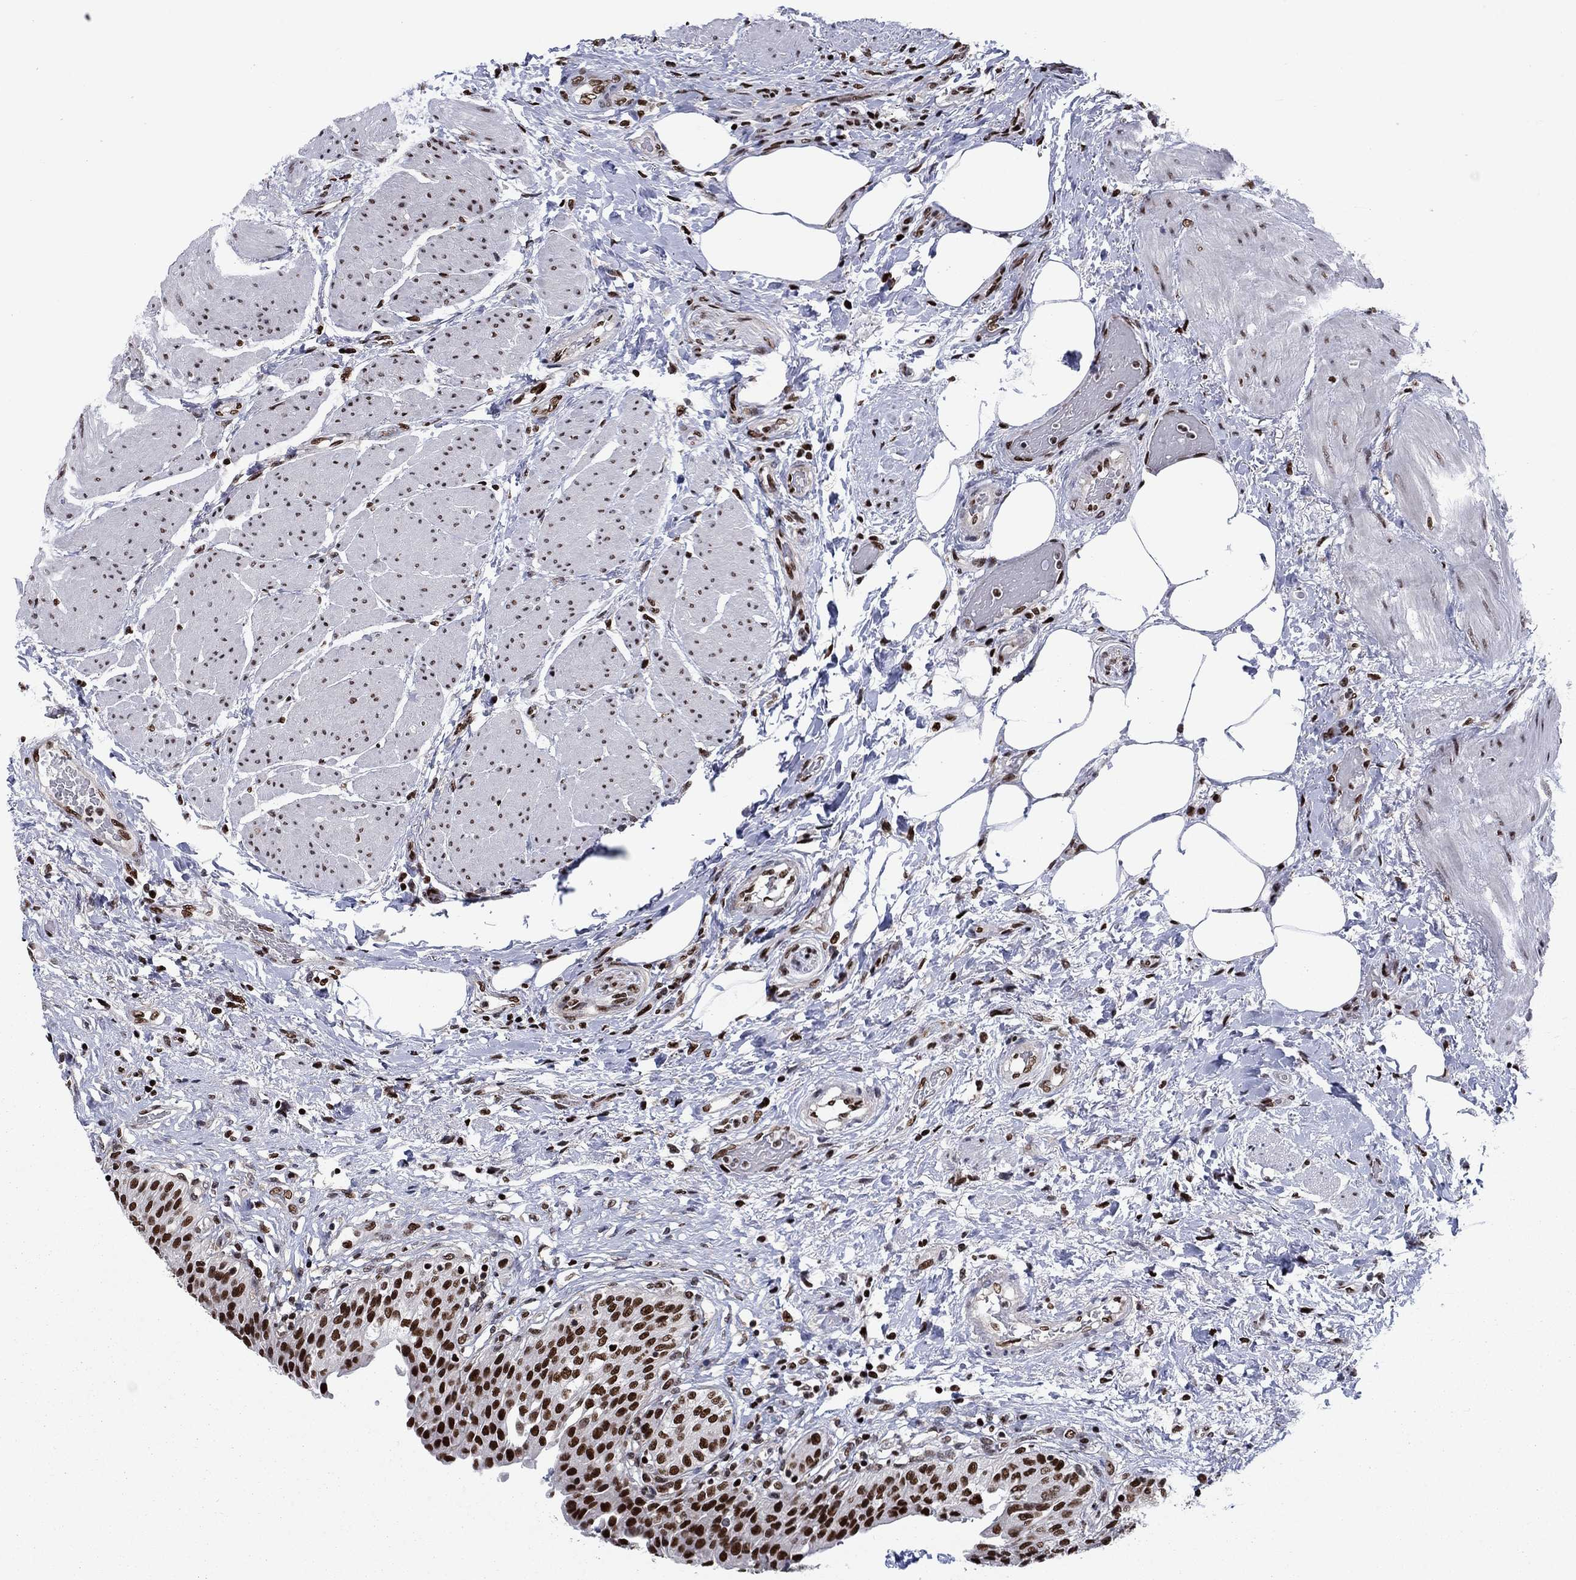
{"staining": {"intensity": "strong", "quantity": ">75%", "location": "nuclear"}, "tissue": "urinary bladder", "cell_type": "Urothelial cells", "image_type": "normal", "snomed": [{"axis": "morphology", "description": "Normal tissue, NOS"}, {"axis": "morphology", "description": "Metaplasia, NOS"}, {"axis": "topography", "description": "Urinary bladder"}], "caption": "Immunohistochemical staining of benign human urinary bladder displays >75% levels of strong nuclear protein expression in approximately >75% of urothelial cells. The protein of interest is shown in brown color, while the nuclei are stained blue.", "gene": "RPRD1B", "patient": {"sex": "male", "age": 68}}